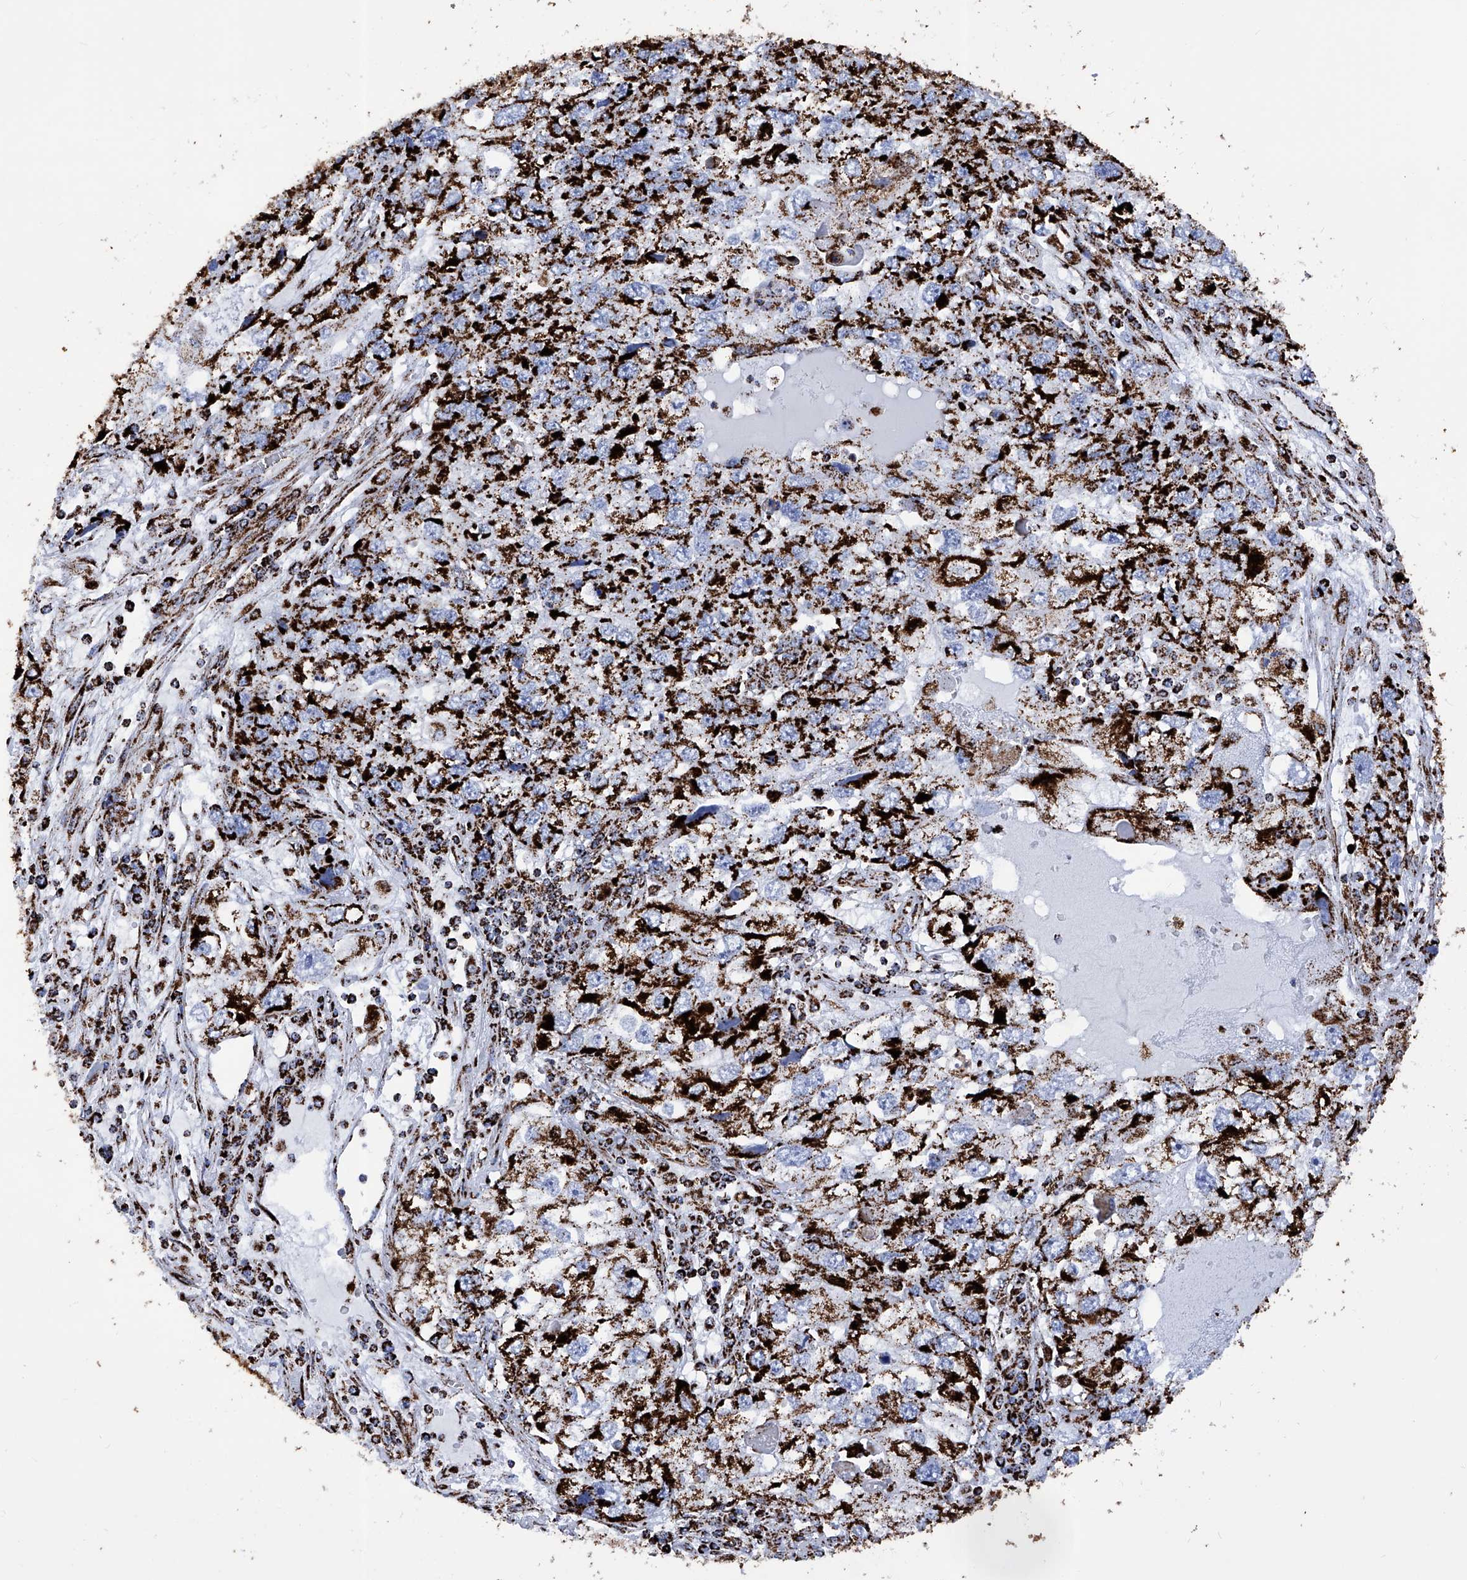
{"staining": {"intensity": "strong", "quantity": ">75%", "location": "cytoplasmic/membranous"}, "tissue": "endometrial cancer", "cell_type": "Tumor cells", "image_type": "cancer", "snomed": [{"axis": "morphology", "description": "Adenocarcinoma, NOS"}, {"axis": "topography", "description": "Endometrium"}], "caption": "Adenocarcinoma (endometrial) stained with IHC exhibits strong cytoplasmic/membranous positivity in approximately >75% of tumor cells.", "gene": "ATP5PF", "patient": {"sex": "female", "age": 49}}